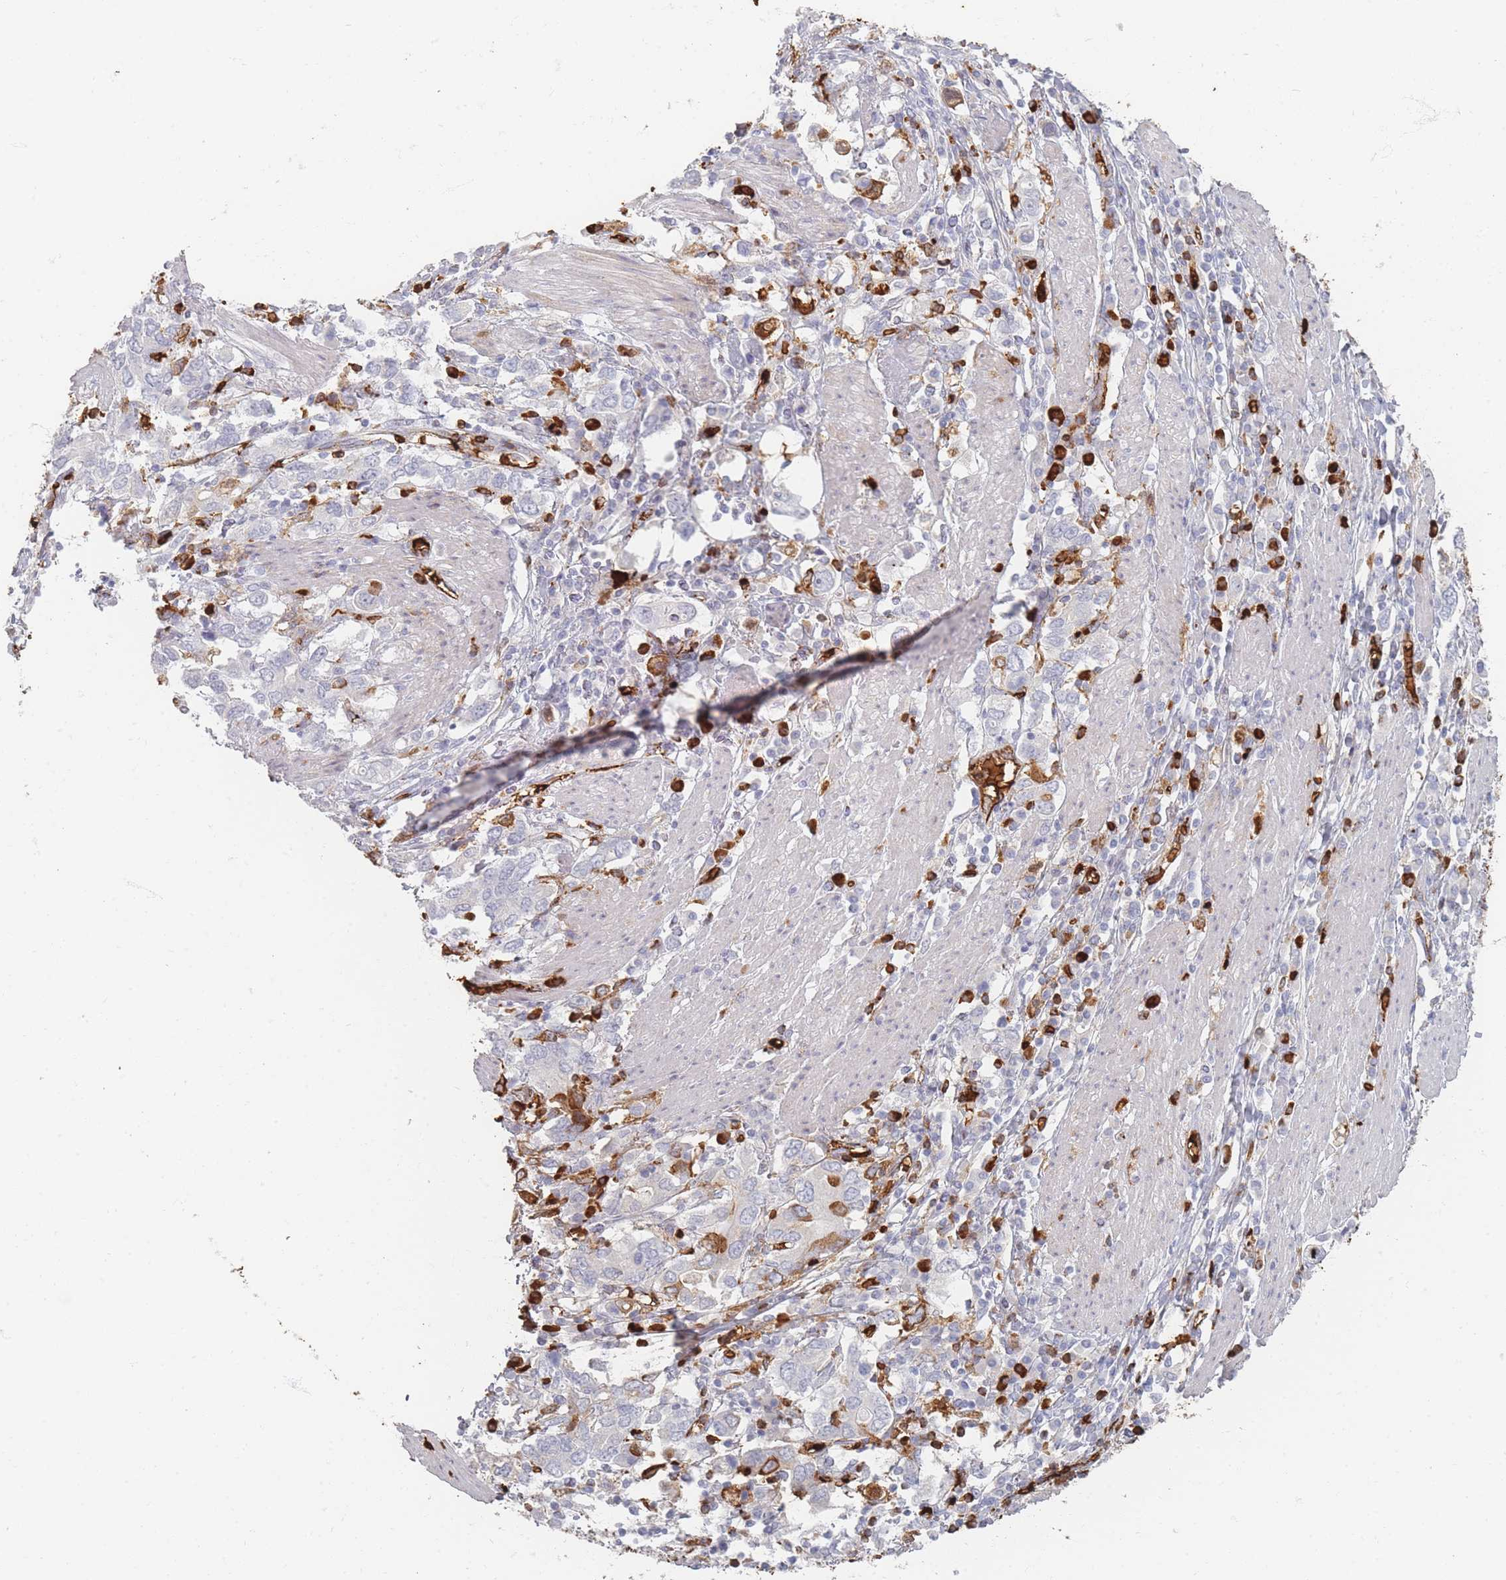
{"staining": {"intensity": "negative", "quantity": "none", "location": "none"}, "tissue": "stomach cancer", "cell_type": "Tumor cells", "image_type": "cancer", "snomed": [{"axis": "morphology", "description": "Adenocarcinoma, NOS"}, {"axis": "topography", "description": "Stomach, upper"}, {"axis": "topography", "description": "Stomach"}], "caption": "There is no significant staining in tumor cells of adenocarcinoma (stomach).", "gene": "SLC2A6", "patient": {"sex": "male", "age": 62}}